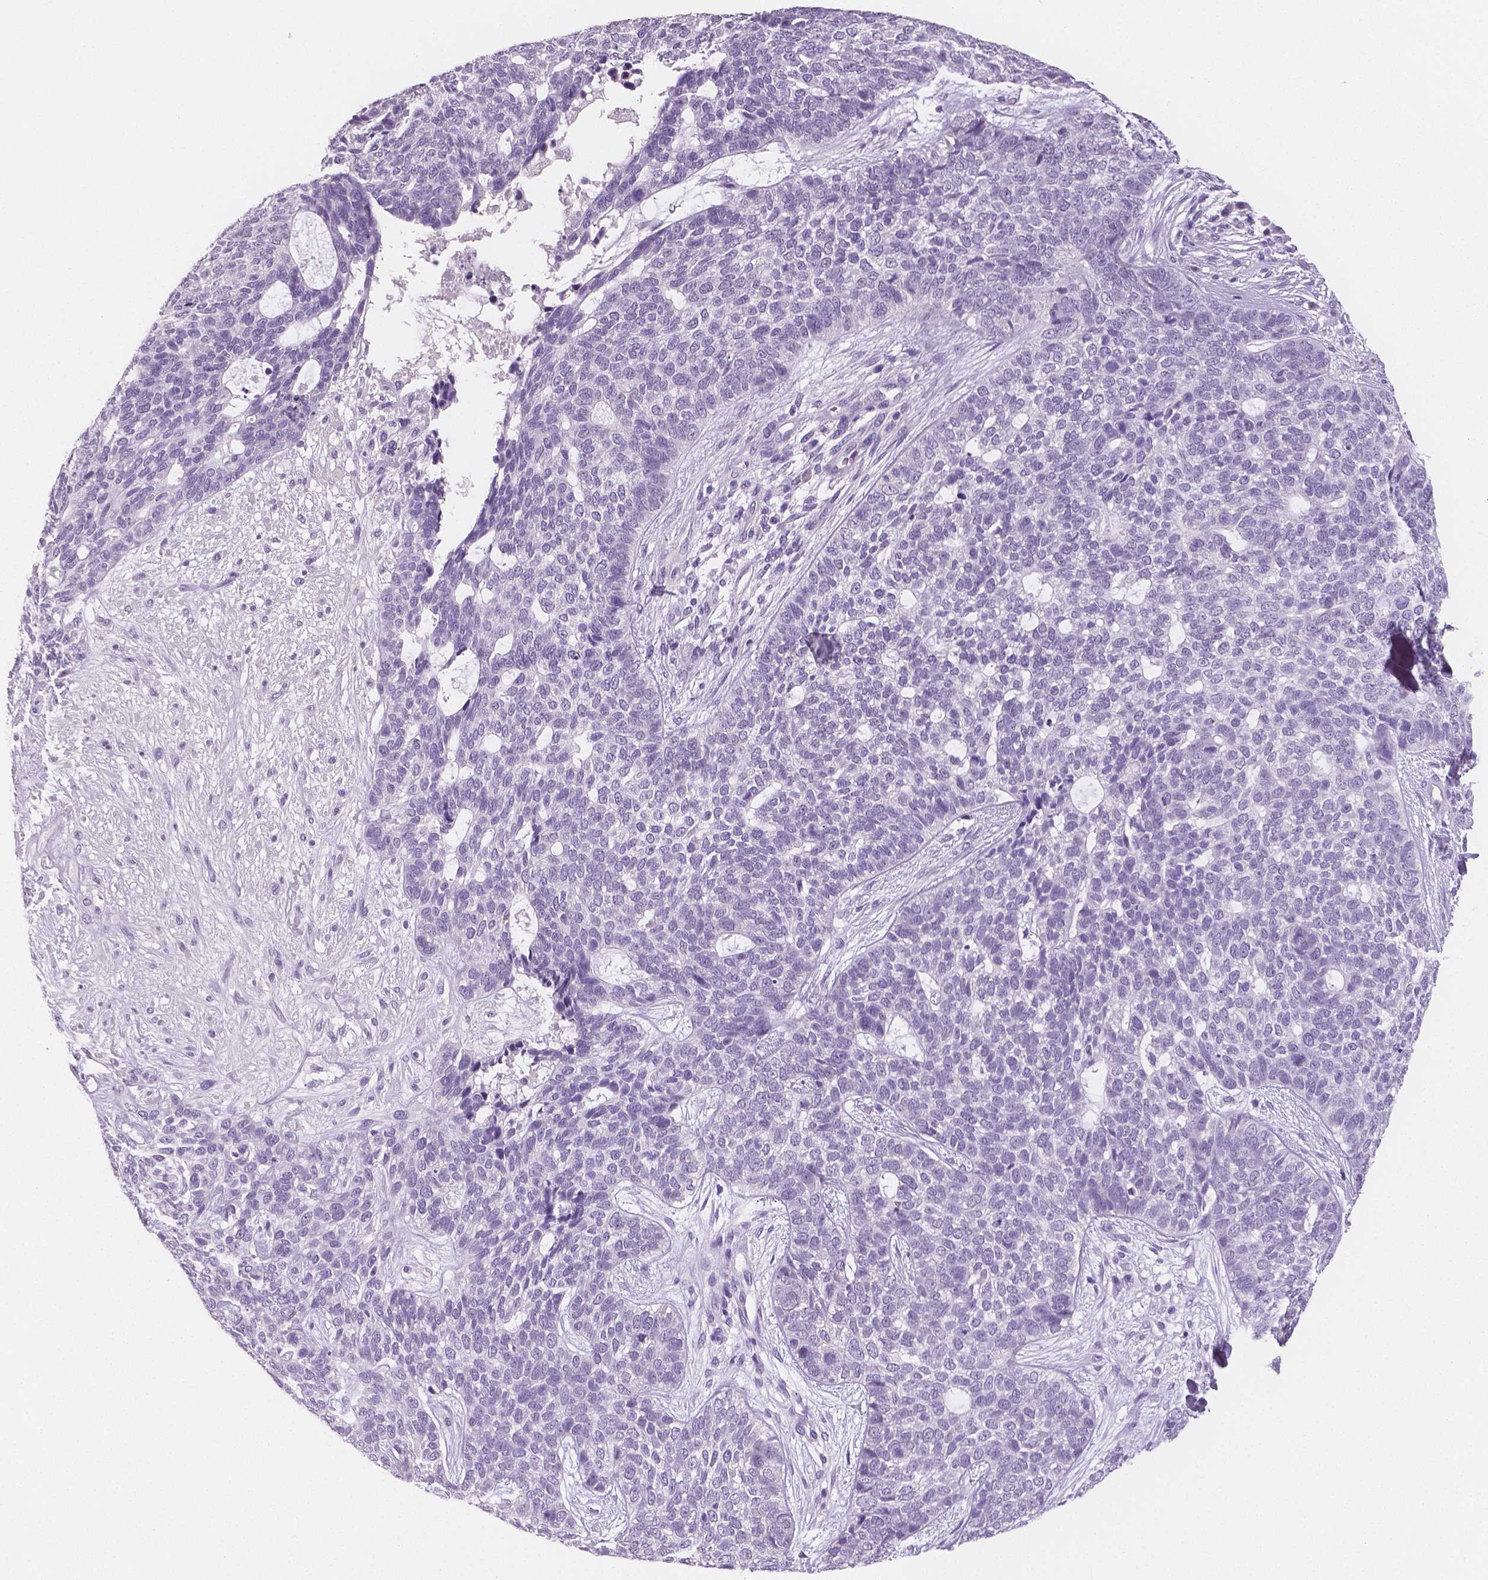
{"staining": {"intensity": "negative", "quantity": "none", "location": "none"}, "tissue": "skin cancer", "cell_type": "Tumor cells", "image_type": "cancer", "snomed": [{"axis": "morphology", "description": "Basal cell carcinoma"}, {"axis": "topography", "description": "Skin"}], "caption": "This is a photomicrograph of IHC staining of skin basal cell carcinoma, which shows no expression in tumor cells.", "gene": "TSPAN7", "patient": {"sex": "female", "age": 69}}